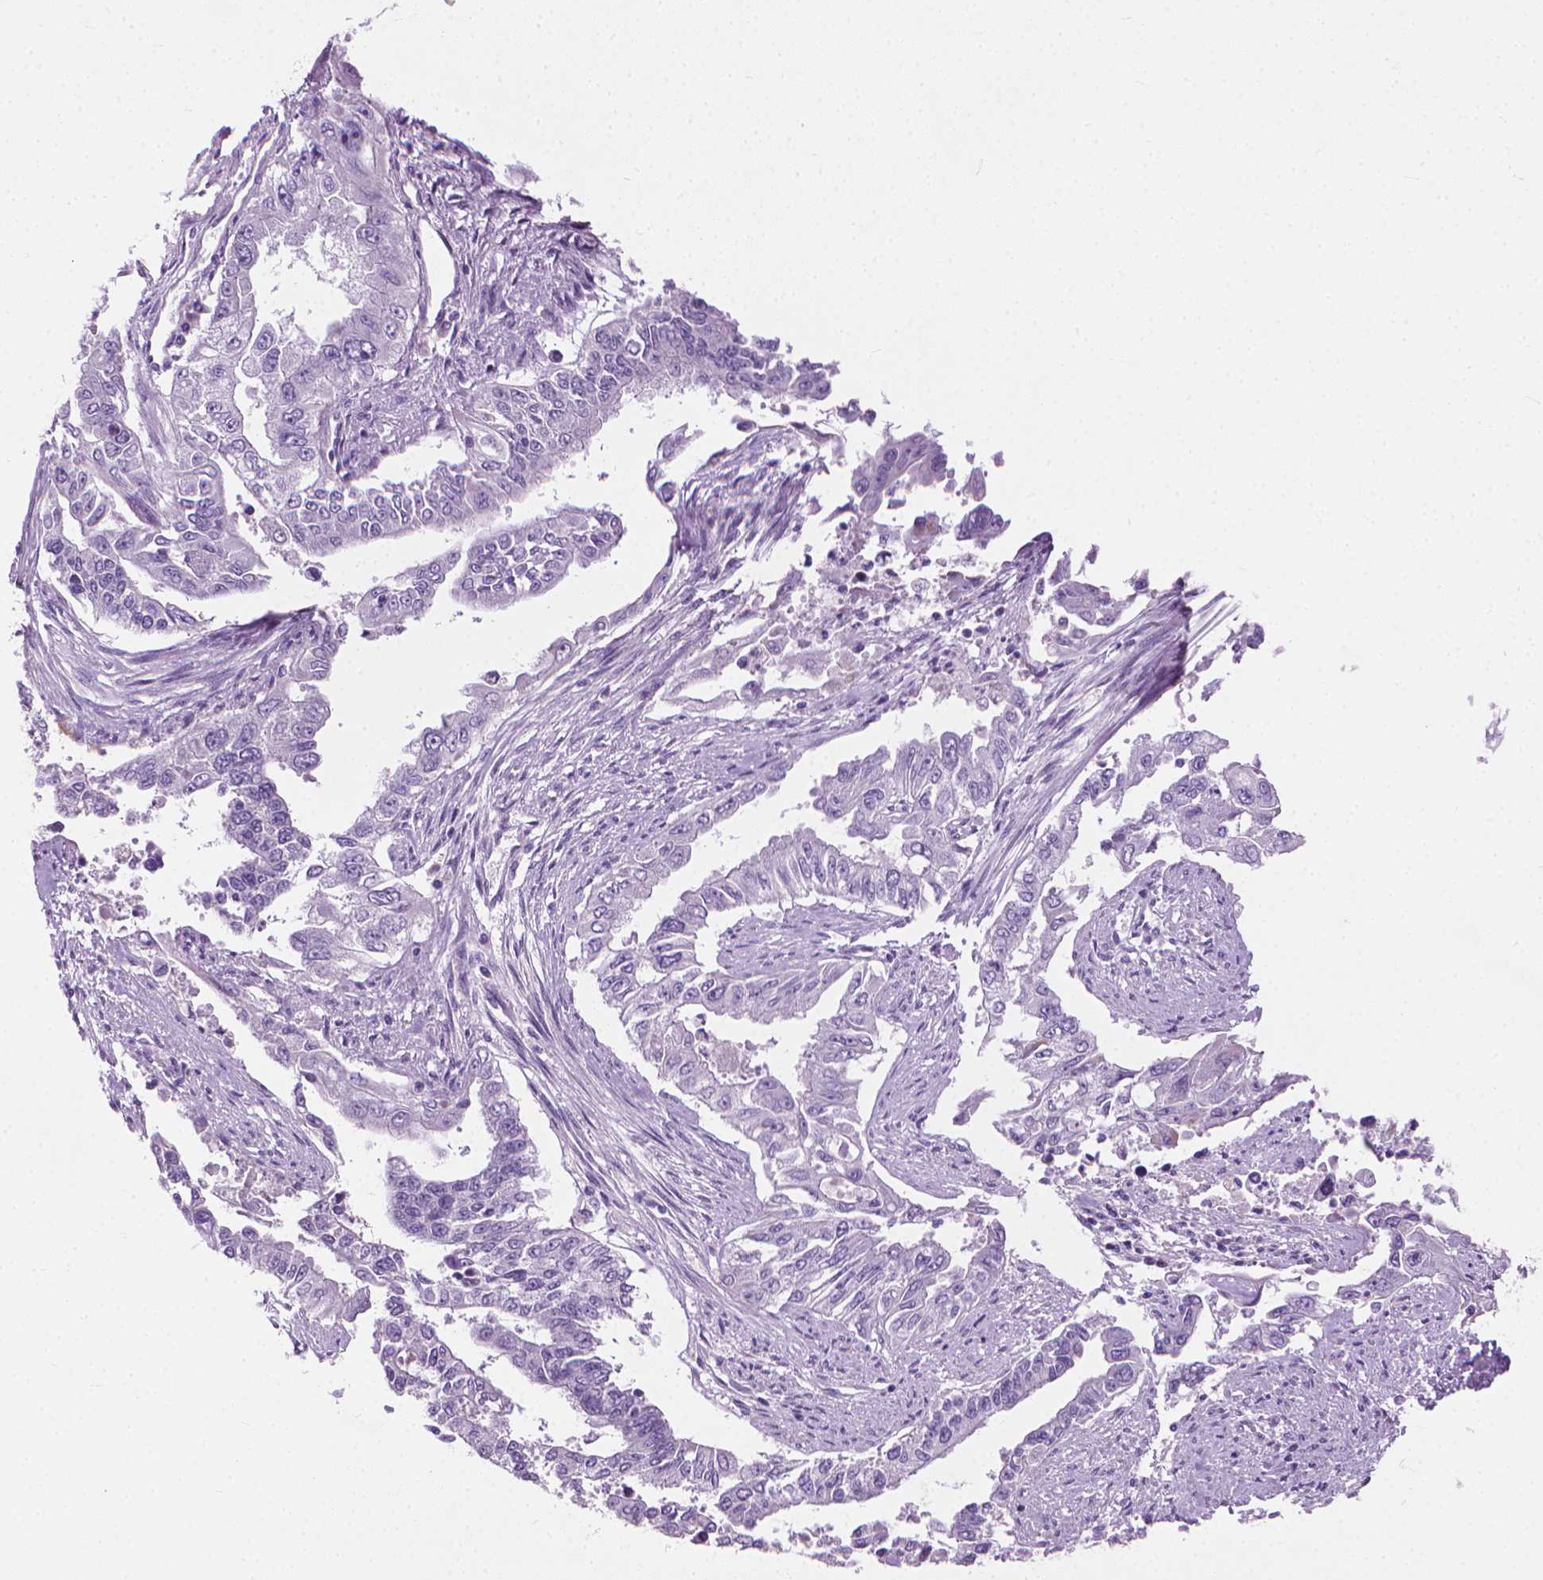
{"staining": {"intensity": "negative", "quantity": "none", "location": "none"}, "tissue": "endometrial cancer", "cell_type": "Tumor cells", "image_type": "cancer", "snomed": [{"axis": "morphology", "description": "Adenocarcinoma, NOS"}, {"axis": "topography", "description": "Uterus"}], "caption": "High power microscopy image of an immunohistochemistry histopathology image of endometrial cancer (adenocarcinoma), revealing no significant staining in tumor cells.", "gene": "KRT73", "patient": {"sex": "female", "age": 59}}